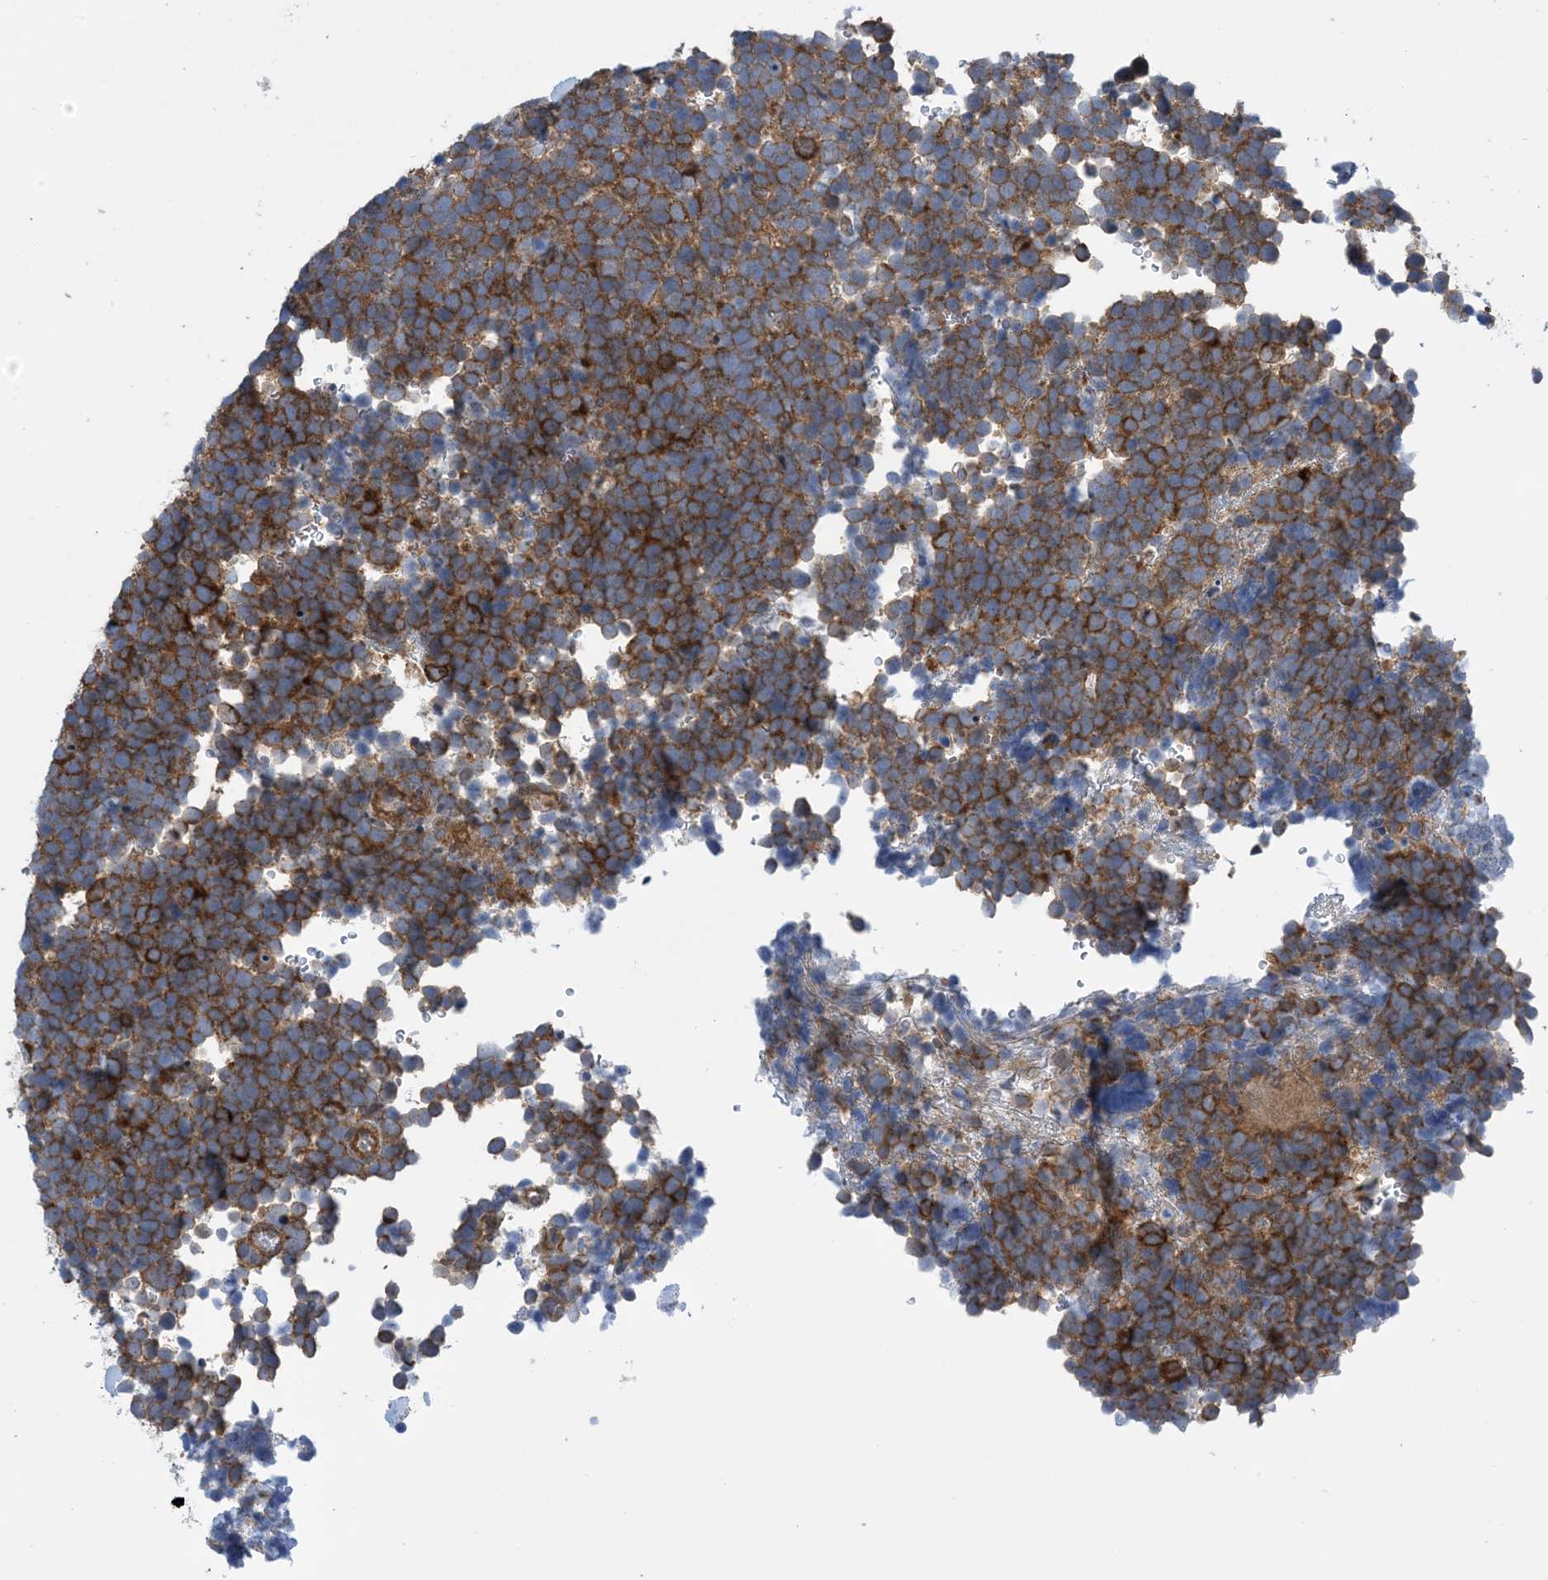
{"staining": {"intensity": "strong", "quantity": ">75%", "location": "cytoplasmic/membranous"}, "tissue": "urothelial cancer", "cell_type": "Tumor cells", "image_type": "cancer", "snomed": [{"axis": "morphology", "description": "Urothelial carcinoma, High grade"}, {"axis": "topography", "description": "Urinary bladder"}], "caption": "Urothelial cancer stained for a protein displays strong cytoplasmic/membranous positivity in tumor cells.", "gene": "EHBP1", "patient": {"sex": "female", "age": 82}}